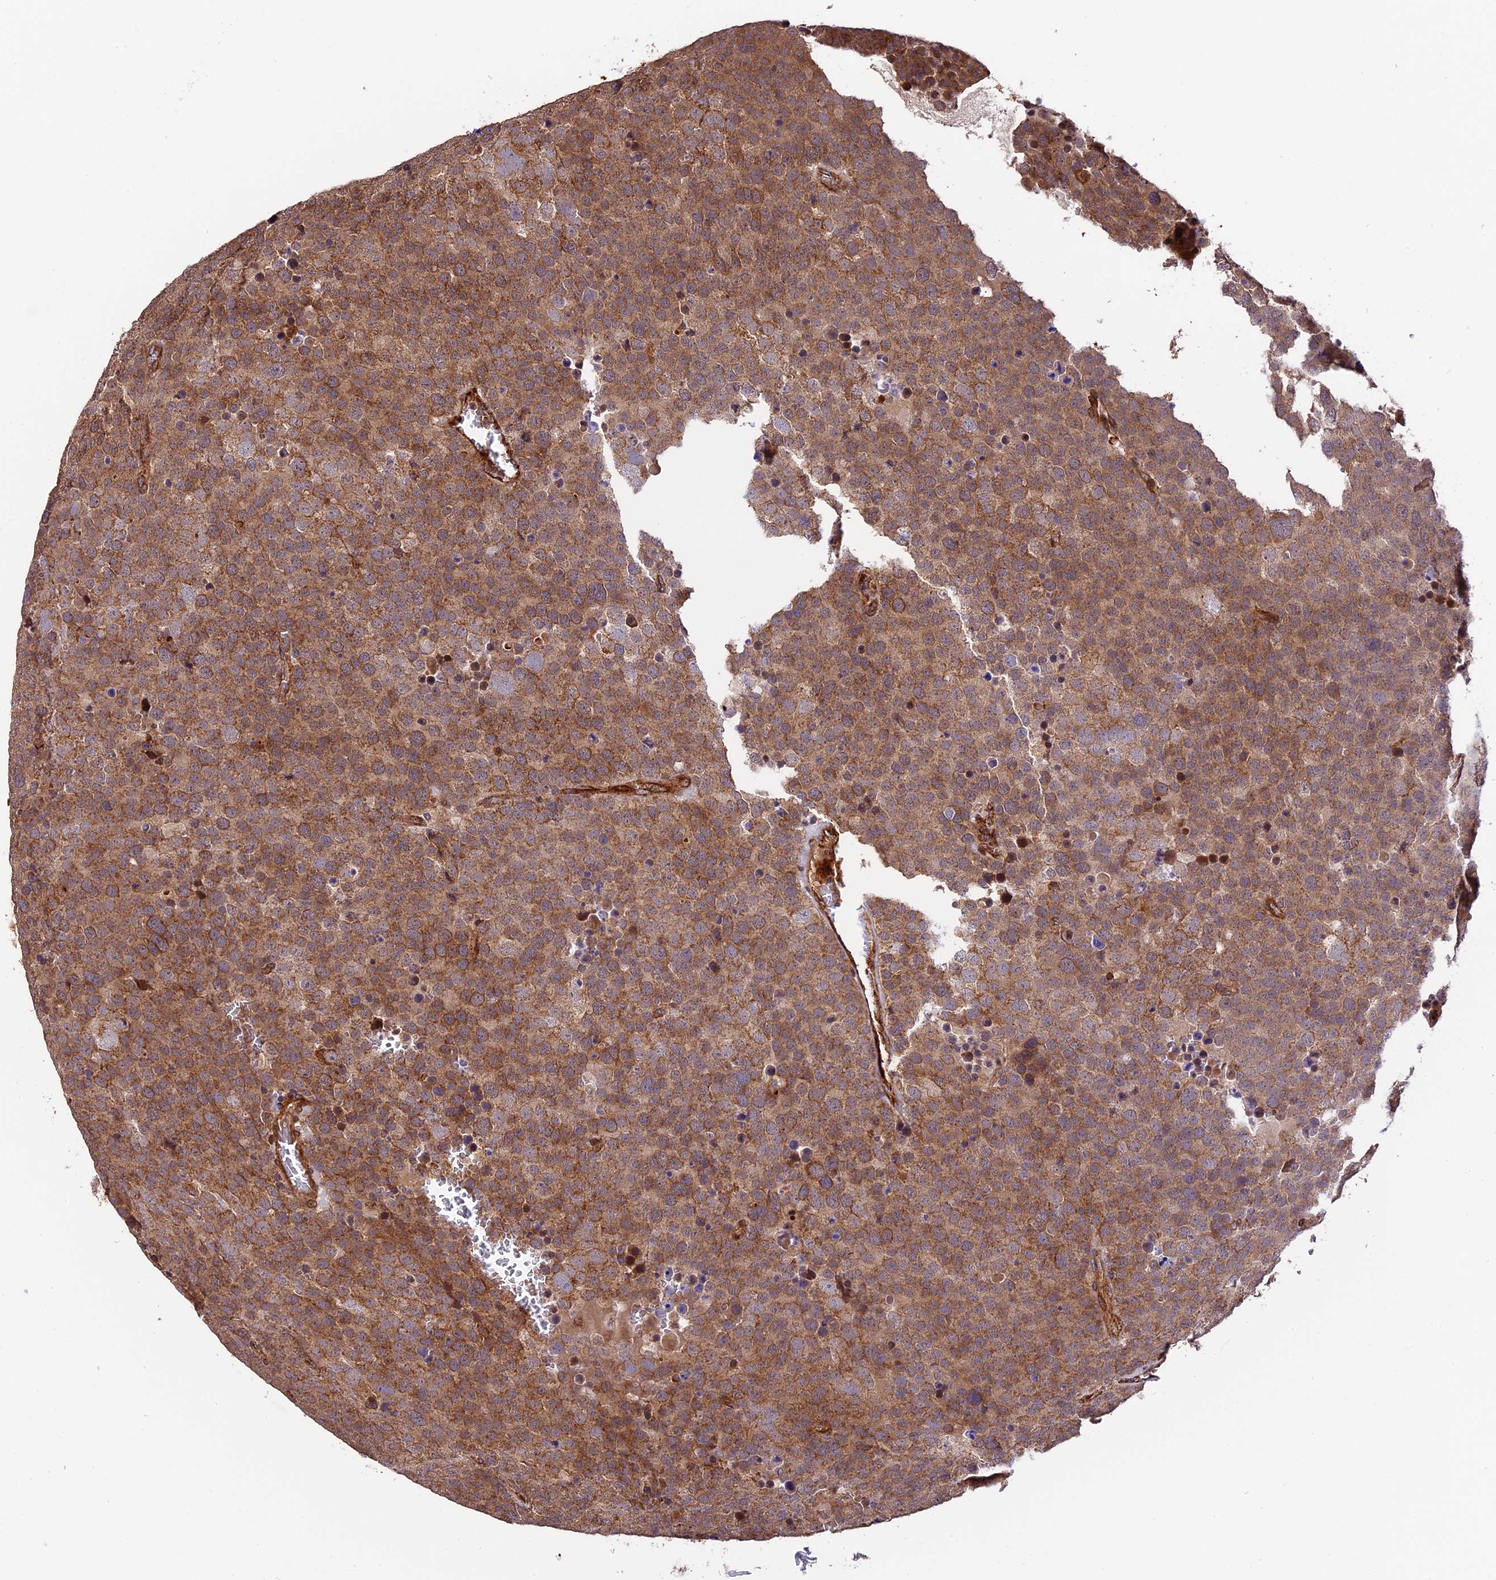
{"staining": {"intensity": "moderate", "quantity": ">75%", "location": "cytoplasmic/membranous"}, "tissue": "testis cancer", "cell_type": "Tumor cells", "image_type": "cancer", "snomed": [{"axis": "morphology", "description": "Seminoma, NOS"}, {"axis": "topography", "description": "Testis"}], "caption": "Protein expression analysis of testis seminoma shows moderate cytoplasmic/membranous expression in approximately >75% of tumor cells. (IHC, brightfield microscopy, high magnification).", "gene": "HERPUD1", "patient": {"sex": "male", "age": 71}}